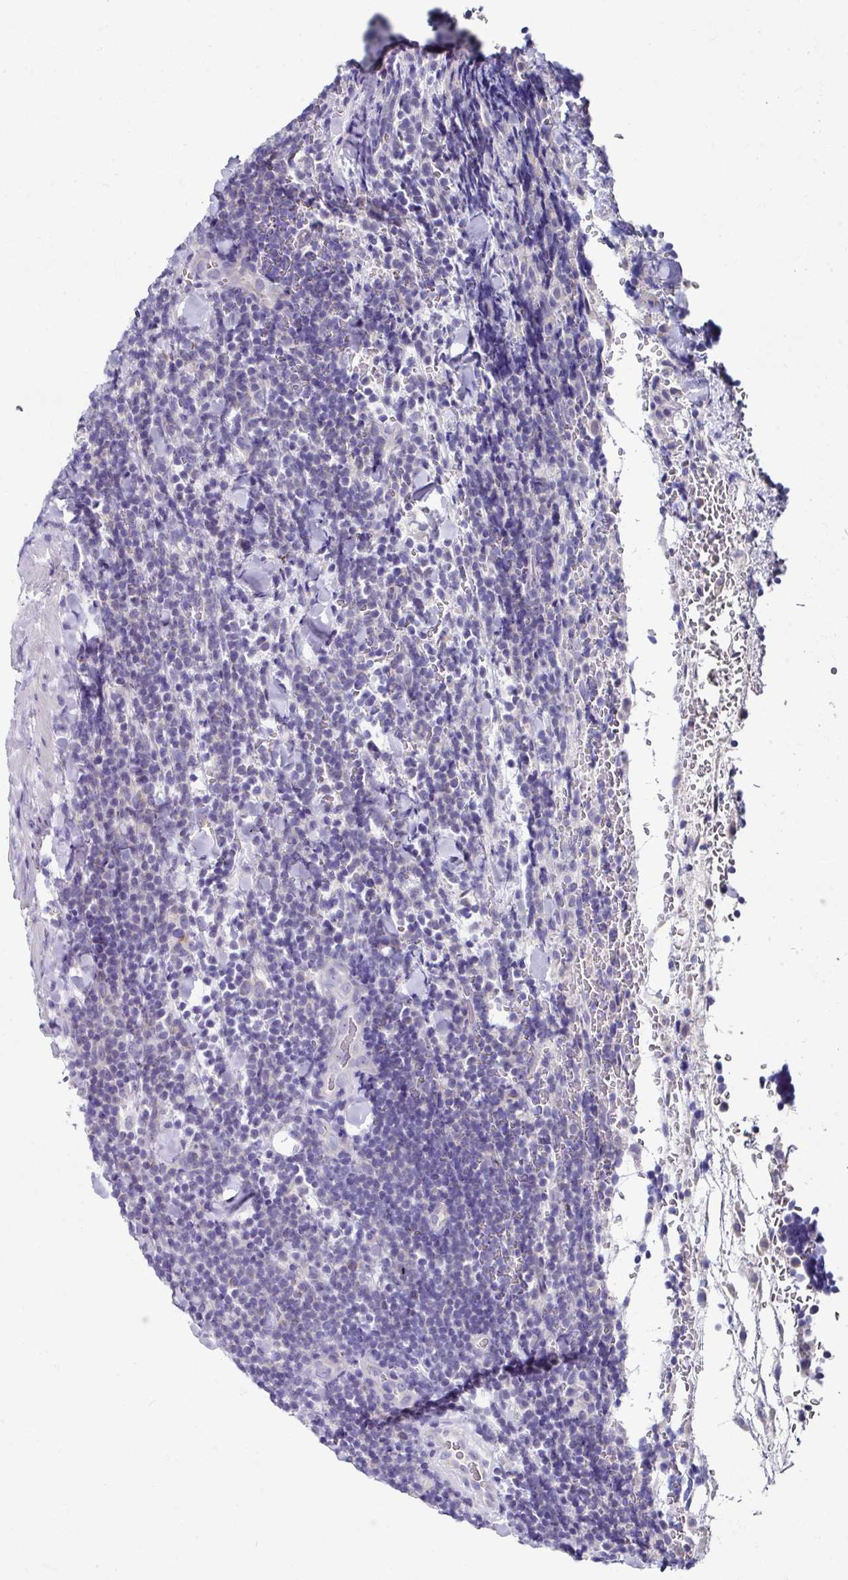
{"staining": {"intensity": "negative", "quantity": "none", "location": "none"}, "tissue": "lymphoma", "cell_type": "Tumor cells", "image_type": "cancer", "snomed": [{"axis": "morphology", "description": "Malignant lymphoma, non-Hodgkin's type, Low grade"}, {"axis": "topography", "description": "Lymph node"}], "caption": "Tumor cells are negative for brown protein staining in lymphoma.", "gene": "CLDN1", "patient": {"sex": "male", "age": 66}}